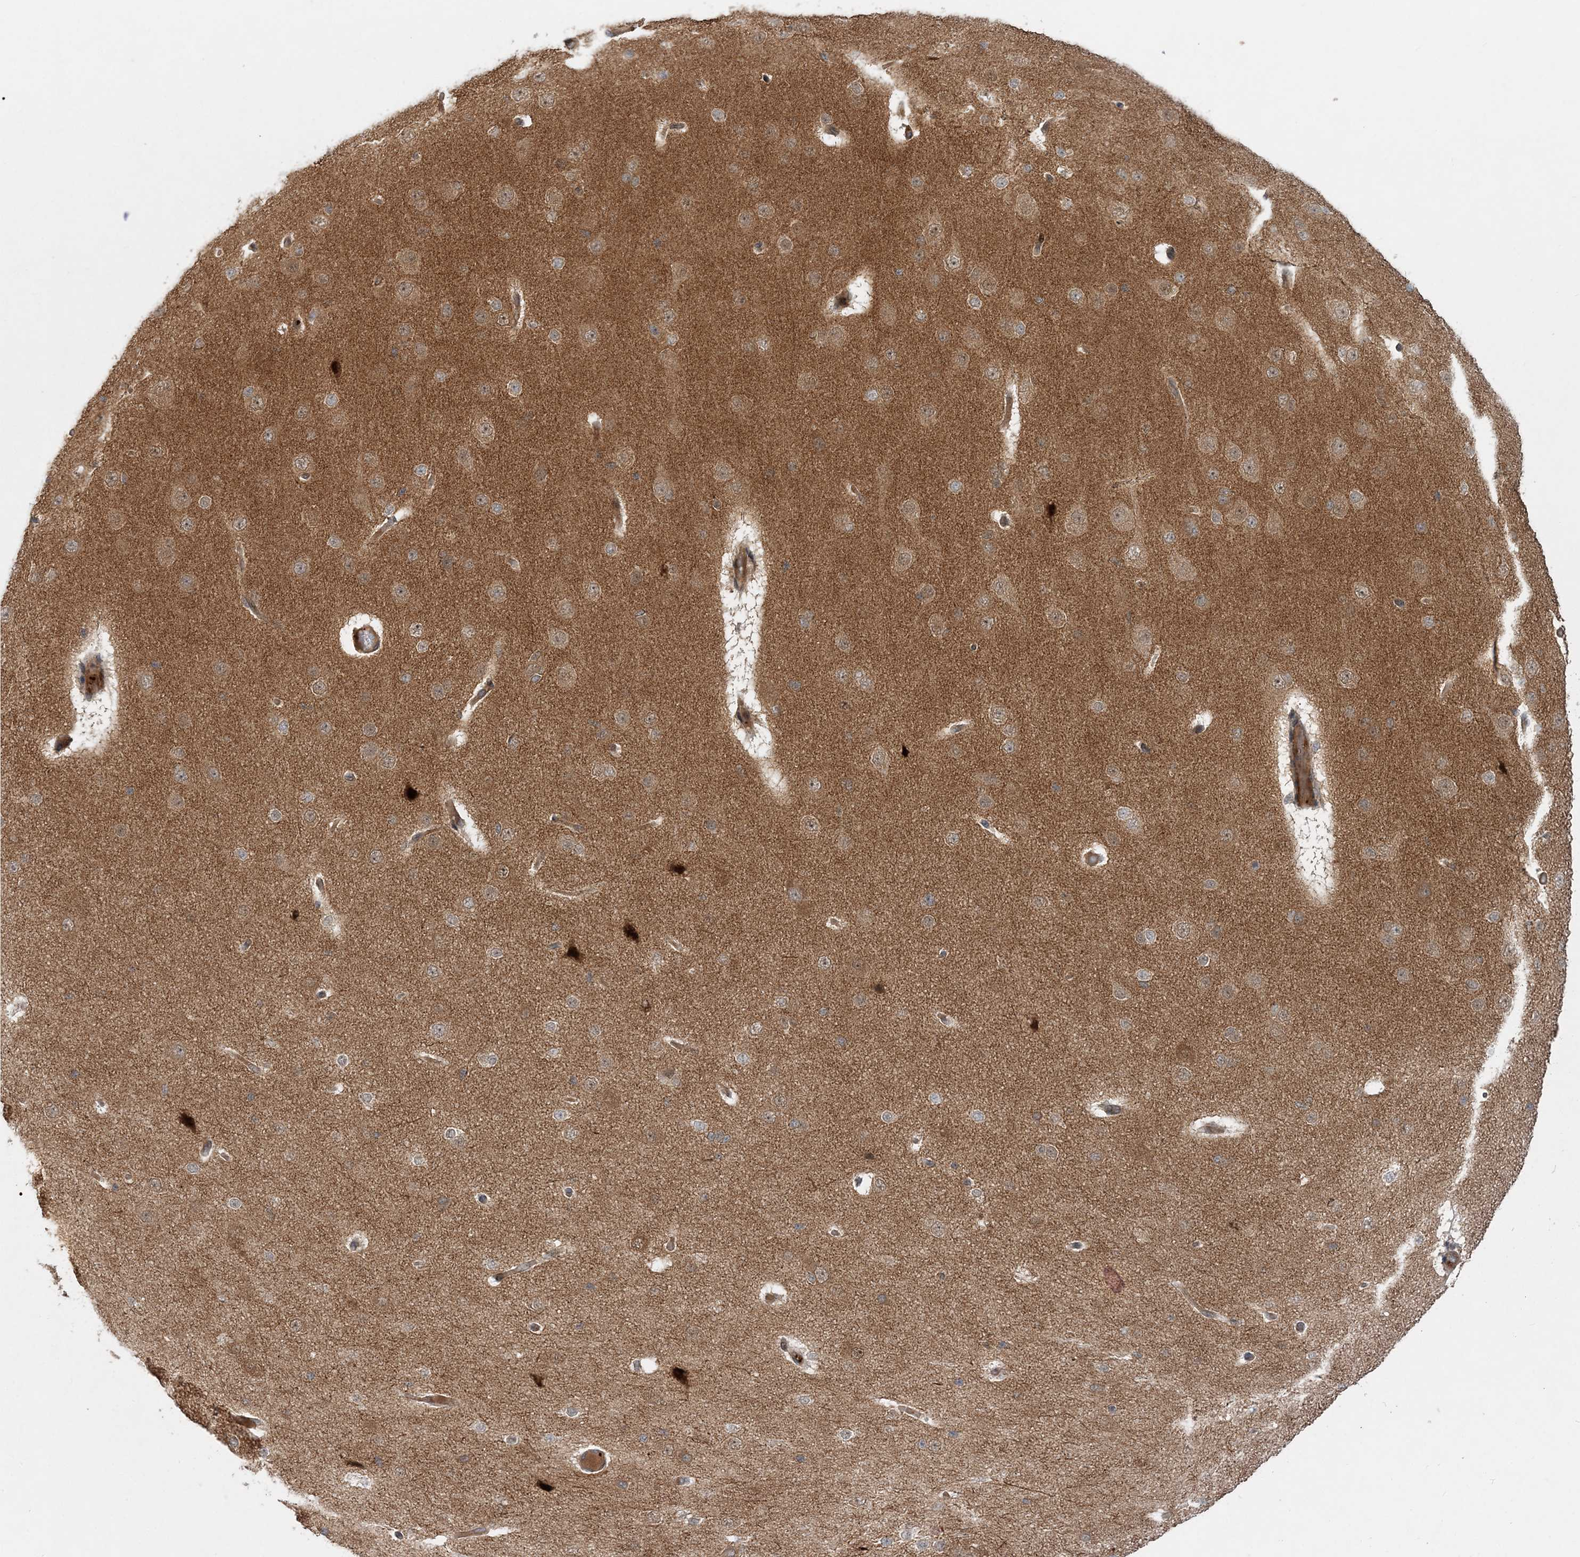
{"staining": {"intensity": "weak", "quantity": ">75%", "location": "cytoplasmic/membranous"}, "tissue": "cerebral cortex", "cell_type": "Endothelial cells", "image_type": "normal", "snomed": [{"axis": "morphology", "description": "Normal tissue, NOS"}, {"axis": "morphology", "description": "Developmental malformation"}, {"axis": "topography", "description": "Cerebral cortex"}], "caption": "Protein expression analysis of normal human cerebral cortex reveals weak cytoplasmic/membranous staining in about >75% of endothelial cells.", "gene": "GEMIN5", "patient": {"sex": "female", "age": 30}}